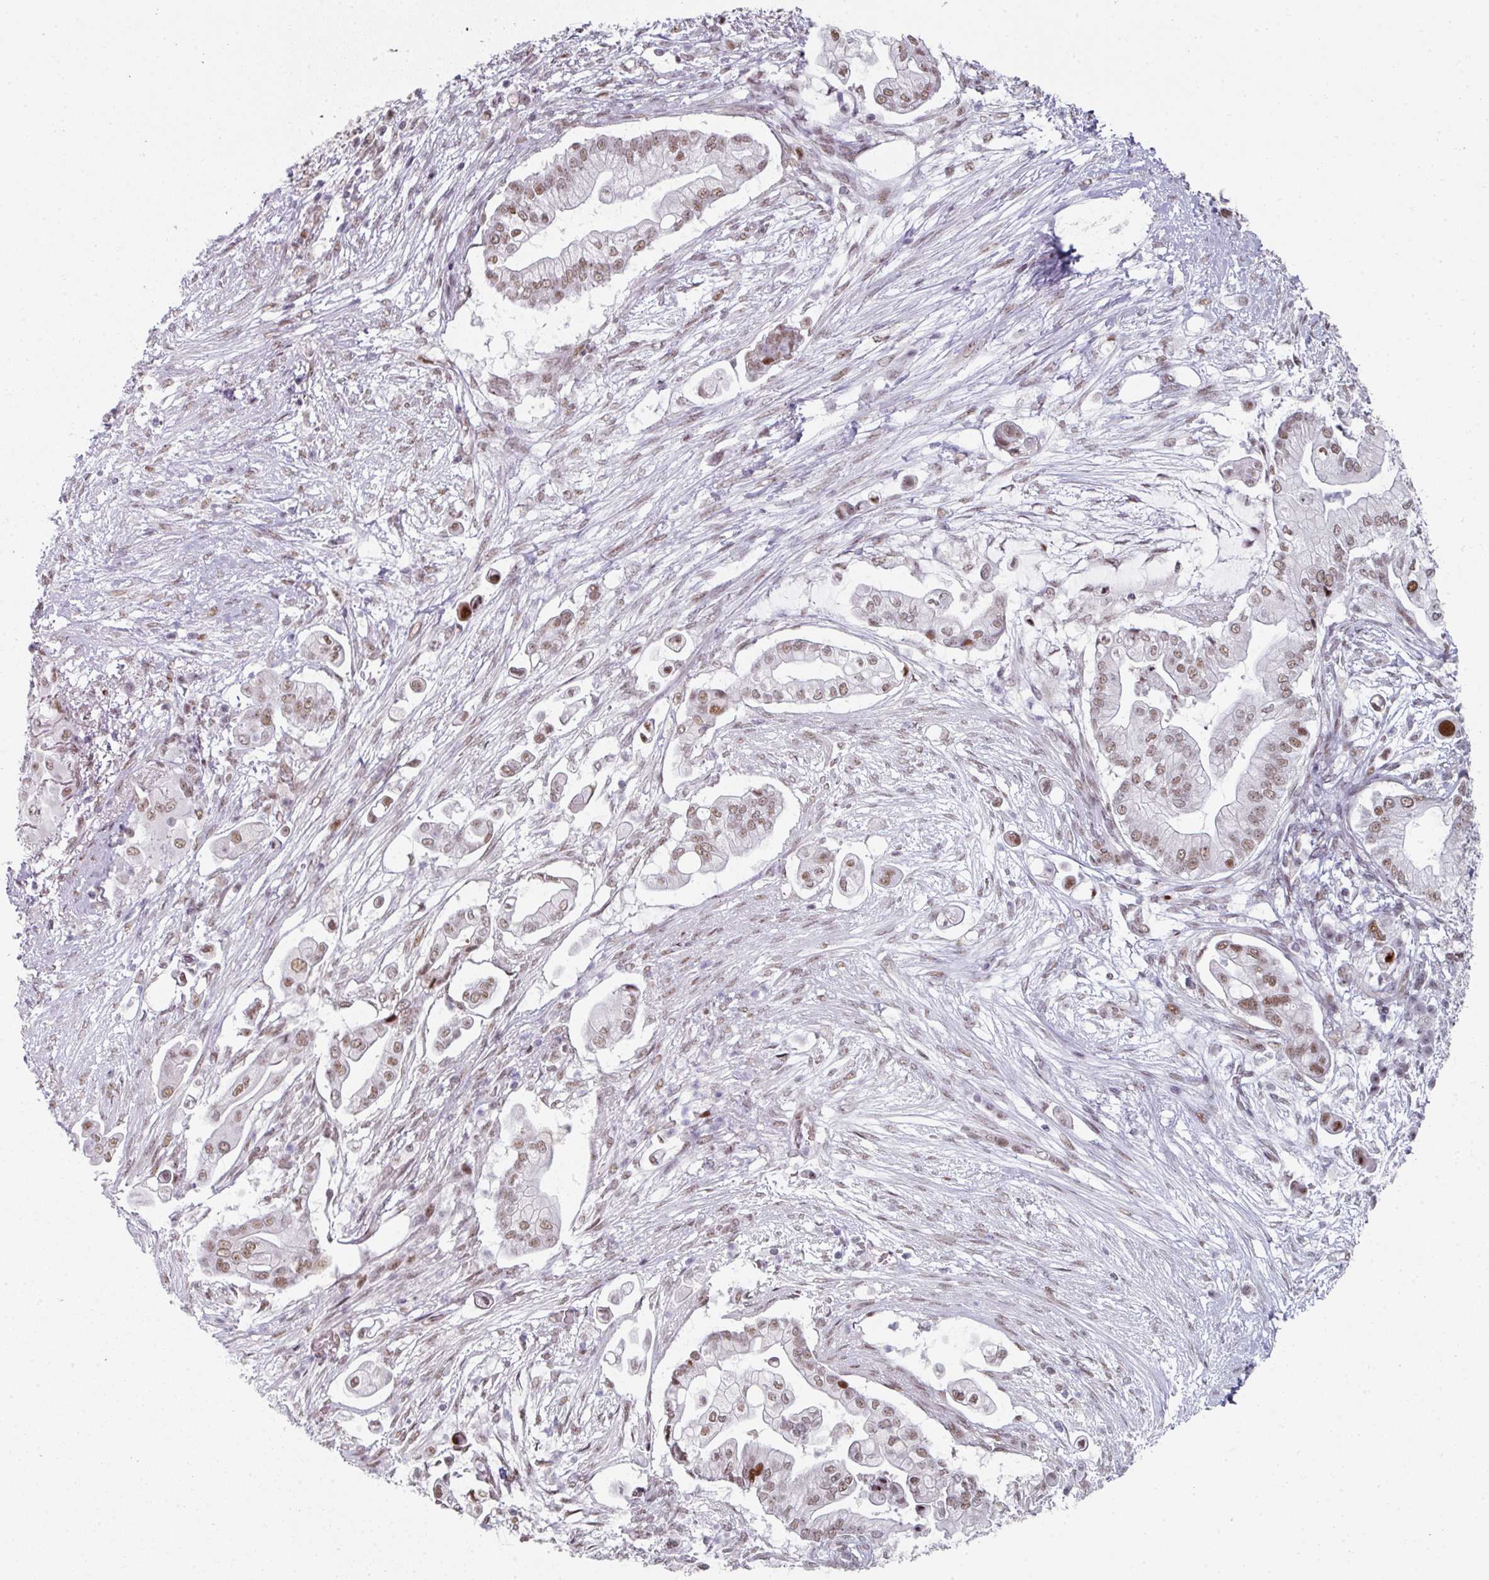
{"staining": {"intensity": "moderate", "quantity": ">75%", "location": "nuclear"}, "tissue": "pancreatic cancer", "cell_type": "Tumor cells", "image_type": "cancer", "snomed": [{"axis": "morphology", "description": "Adenocarcinoma, NOS"}, {"axis": "topography", "description": "Pancreas"}], "caption": "Human adenocarcinoma (pancreatic) stained for a protein (brown) demonstrates moderate nuclear positive staining in about >75% of tumor cells.", "gene": "SF3B5", "patient": {"sex": "female", "age": 69}}